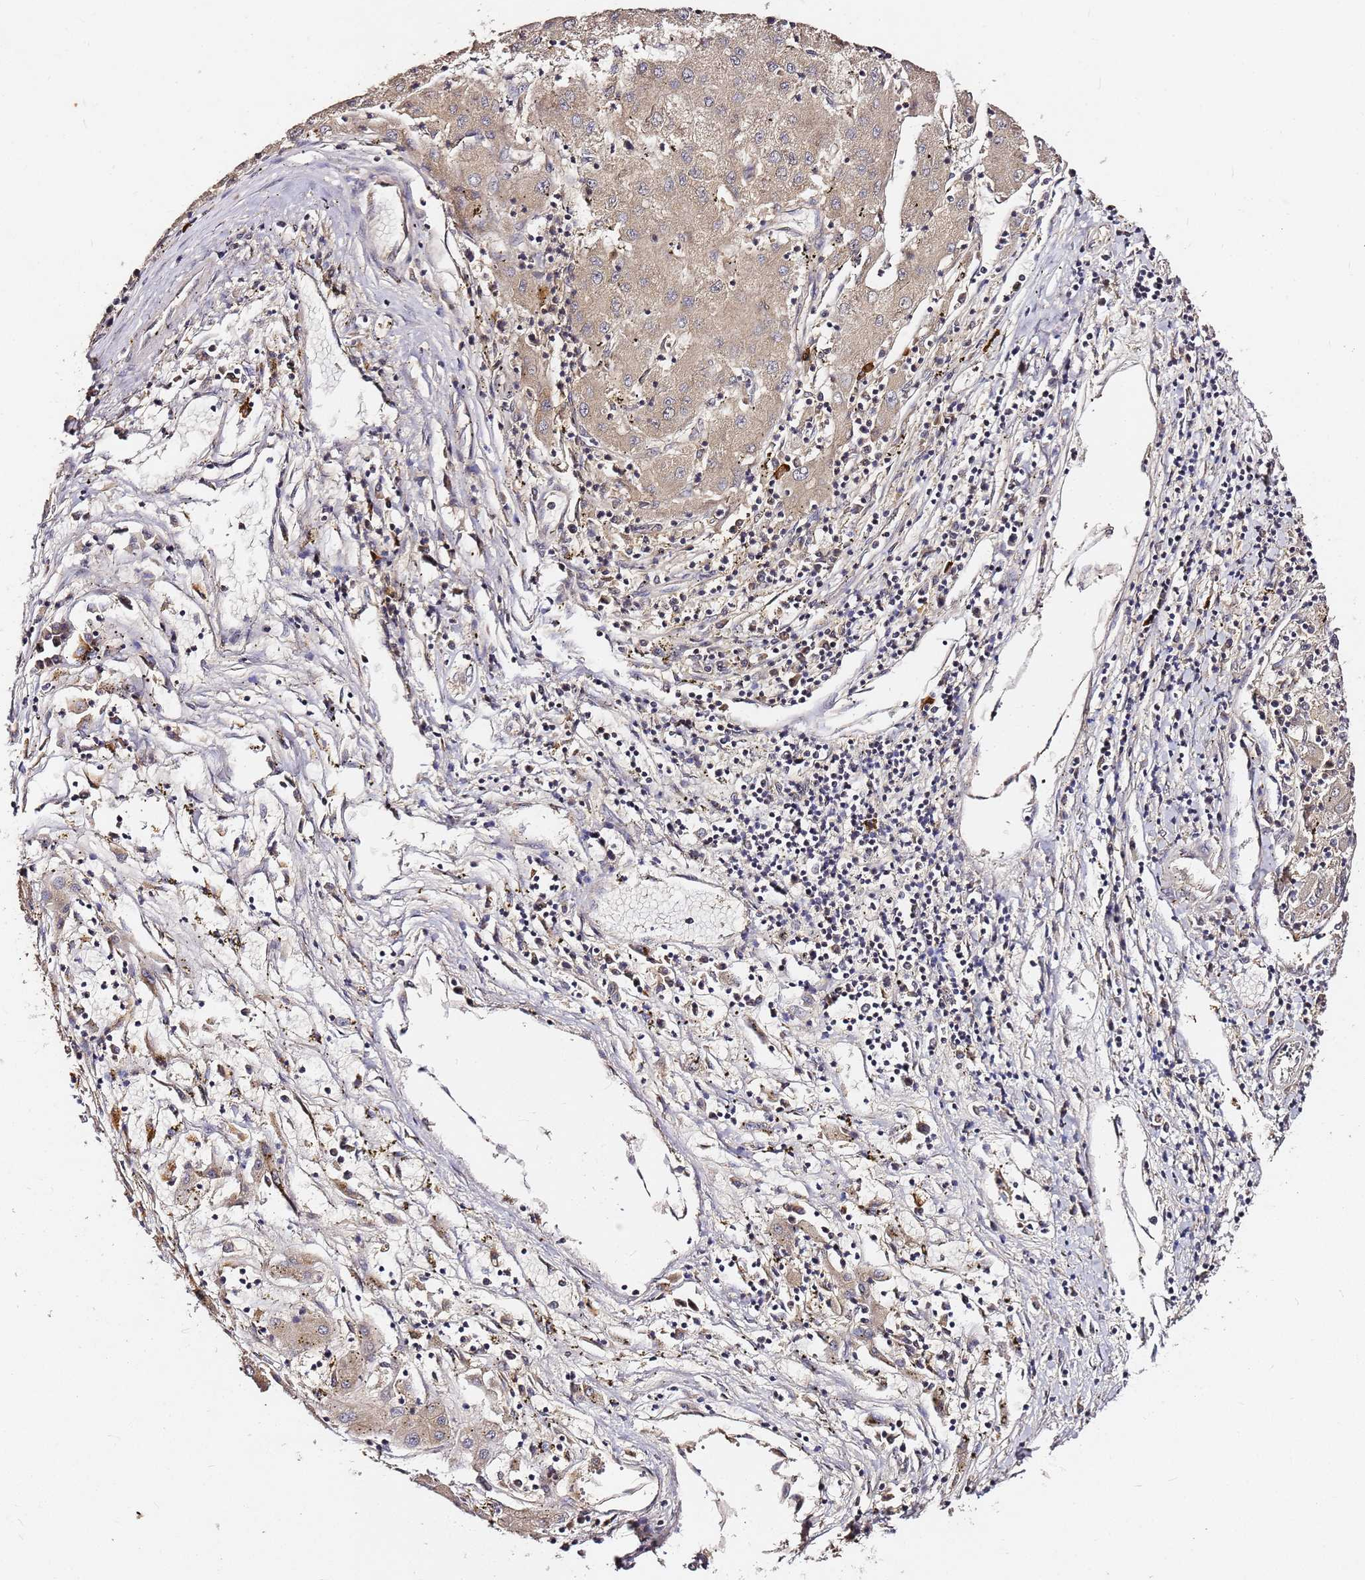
{"staining": {"intensity": "weak", "quantity": ">75%", "location": "cytoplasmic/membranous"}, "tissue": "liver cancer", "cell_type": "Tumor cells", "image_type": "cancer", "snomed": [{"axis": "morphology", "description": "Carcinoma, Hepatocellular, NOS"}, {"axis": "topography", "description": "Liver"}], "caption": "A micrograph showing weak cytoplasmic/membranous staining in approximately >75% of tumor cells in liver hepatocellular carcinoma, as visualized by brown immunohistochemical staining.", "gene": "C6orf136", "patient": {"sex": "male", "age": 72}}